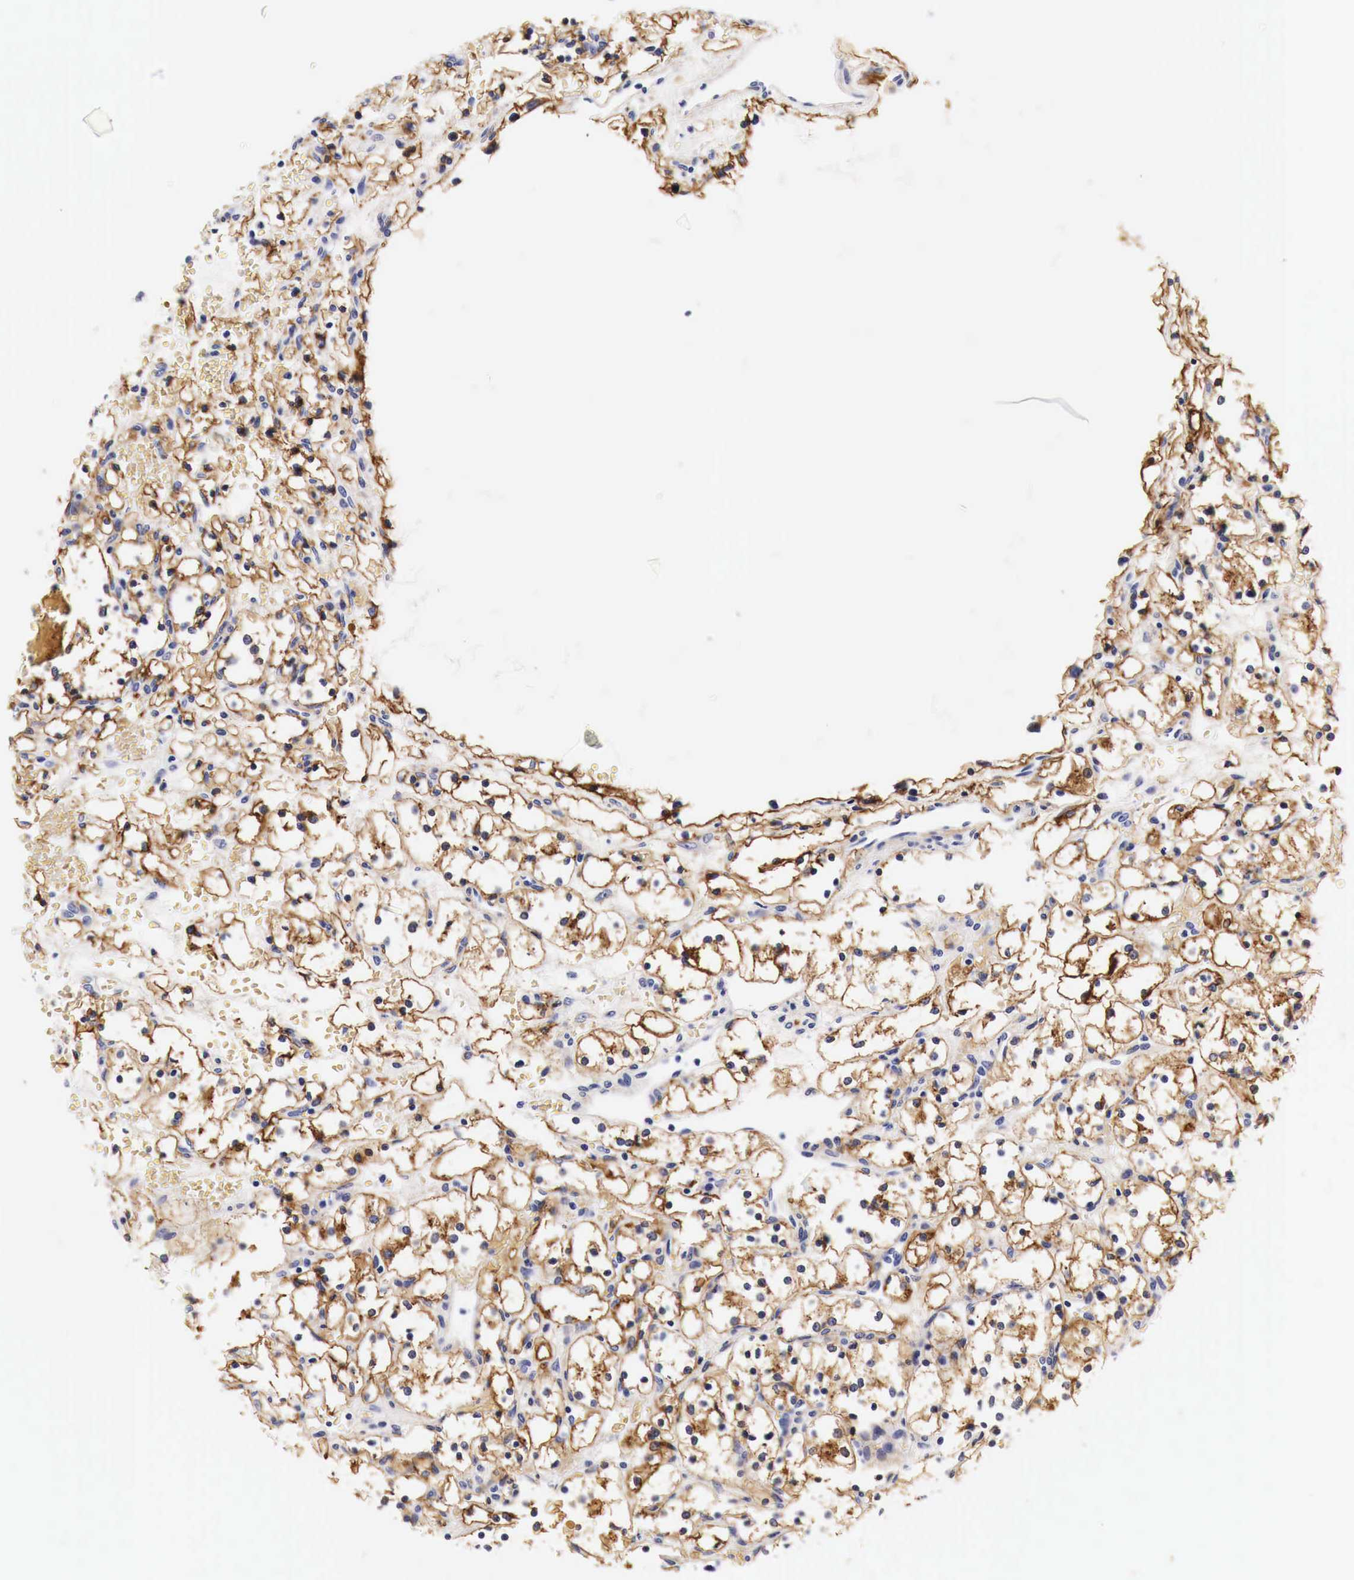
{"staining": {"intensity": "moderate", "quantity": ">75%", "location": "cytoplasmic/membranous"}, "tissue": "renal cancer", "cell_type": "Tumor cells", "image_type": "cancer", "snomed": [{"axis": "morphology", "description": "Adenocarcinoma, NOS"}, {"axis": "topography", "description": "Kidney"}], "caption": "The photomicrograph displays a brown stain indicating the presence of a protein in the cytoplasmic/membranous of tumor cells in renal adenocarcinoma.", "gene": "EGFR", "patient": {"sex": "female", "age": 60}}